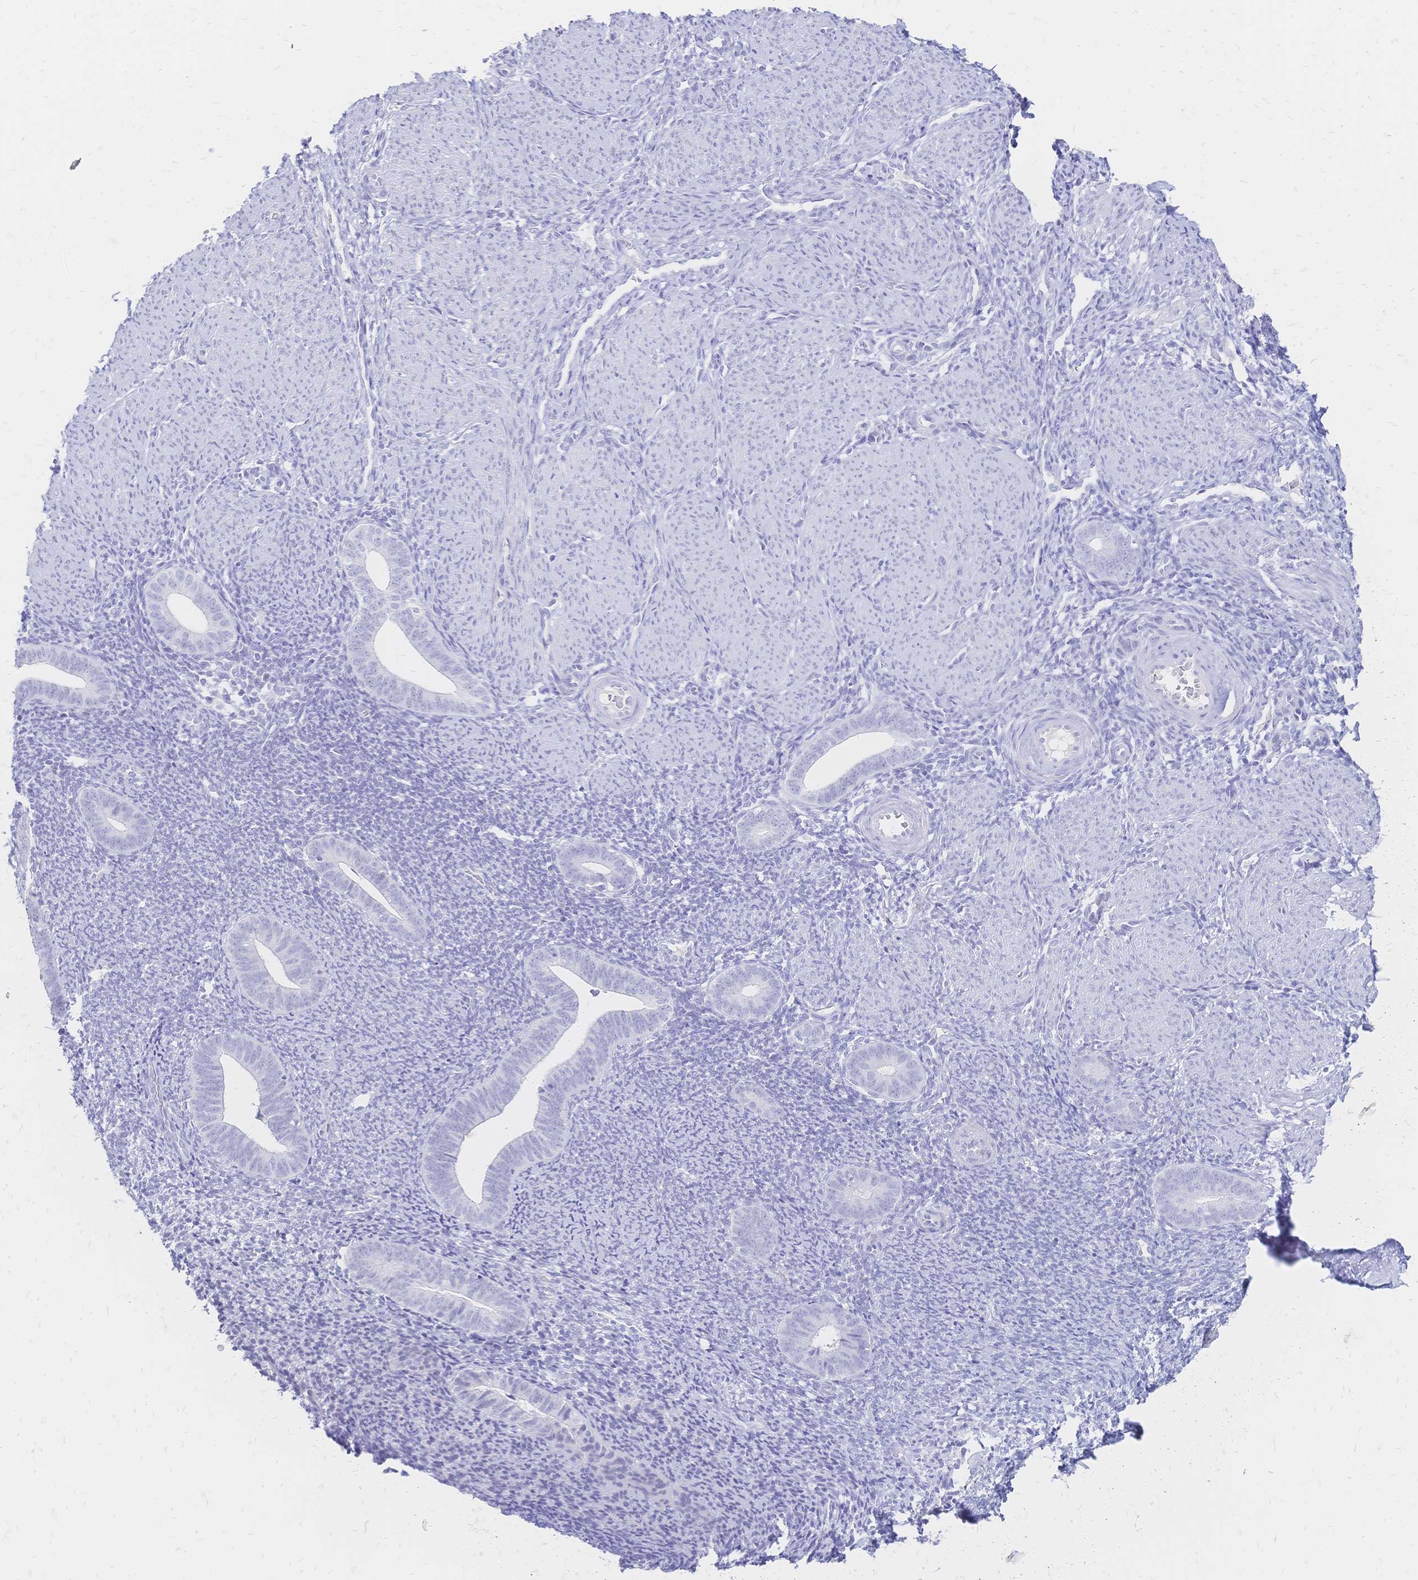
{"staining": {"intensity": "negative", "quantity": "none", "location": "none"}, "tissue": "endometrium", "cell_type": "Cells in endometrial stroma", "image_type": "normal", "snomed": [{"axis": "morphology", "description": "Normal tissue, NOS"}, {"axis": "topography", "description": "Endometrium"}], "caption": "Immunohistochemical staining of normal endometrium shows no significant staining in cells in endometrial stroma. (IHC, brightfield microscopy, high magnification).", "gene": "PSORS1C2", "patient": {"sex": "female", "age": 39}}